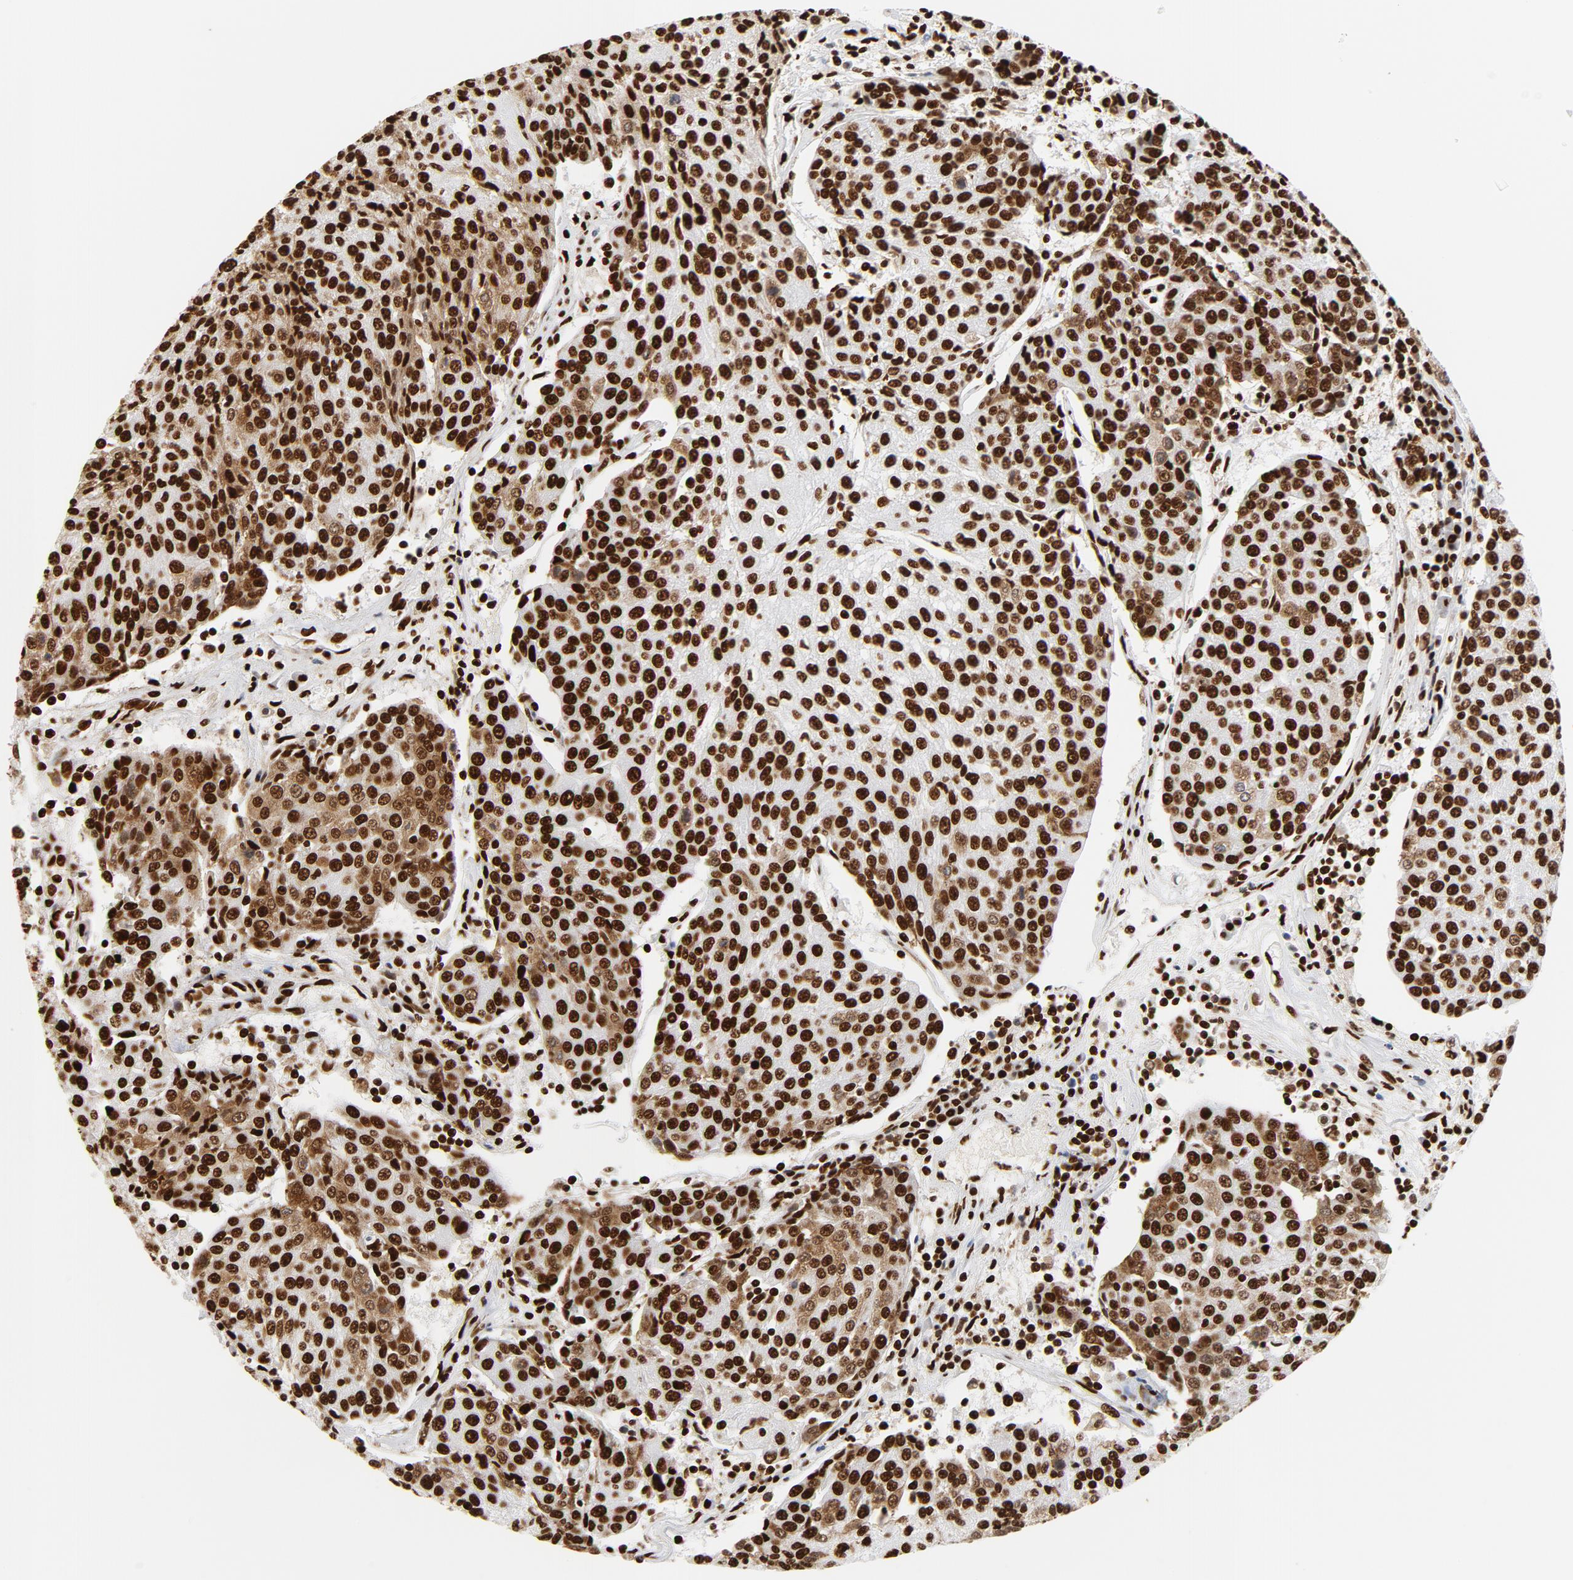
{"staining": {"intensity": "strong", "quantity": ">75%", "location": "nuclear"}, "tissue": "urothelial cancer", "cell_type": "Tumor cells", "image_type": "cancer", "snomed": [{"axis": "morphology", "description": "Urothelial carcinoma, High grade"}, {"axis": "topography", "description": "Urinary bladder"}], "caption": "About >75% of tumor cells in urothelial carcinoma (high-grade) show strong nuclear protein positivity as visualized by brown immunohistochemical staining.", "gene": "XRCC6", "patient": {"sex": "female", "age": 85}}